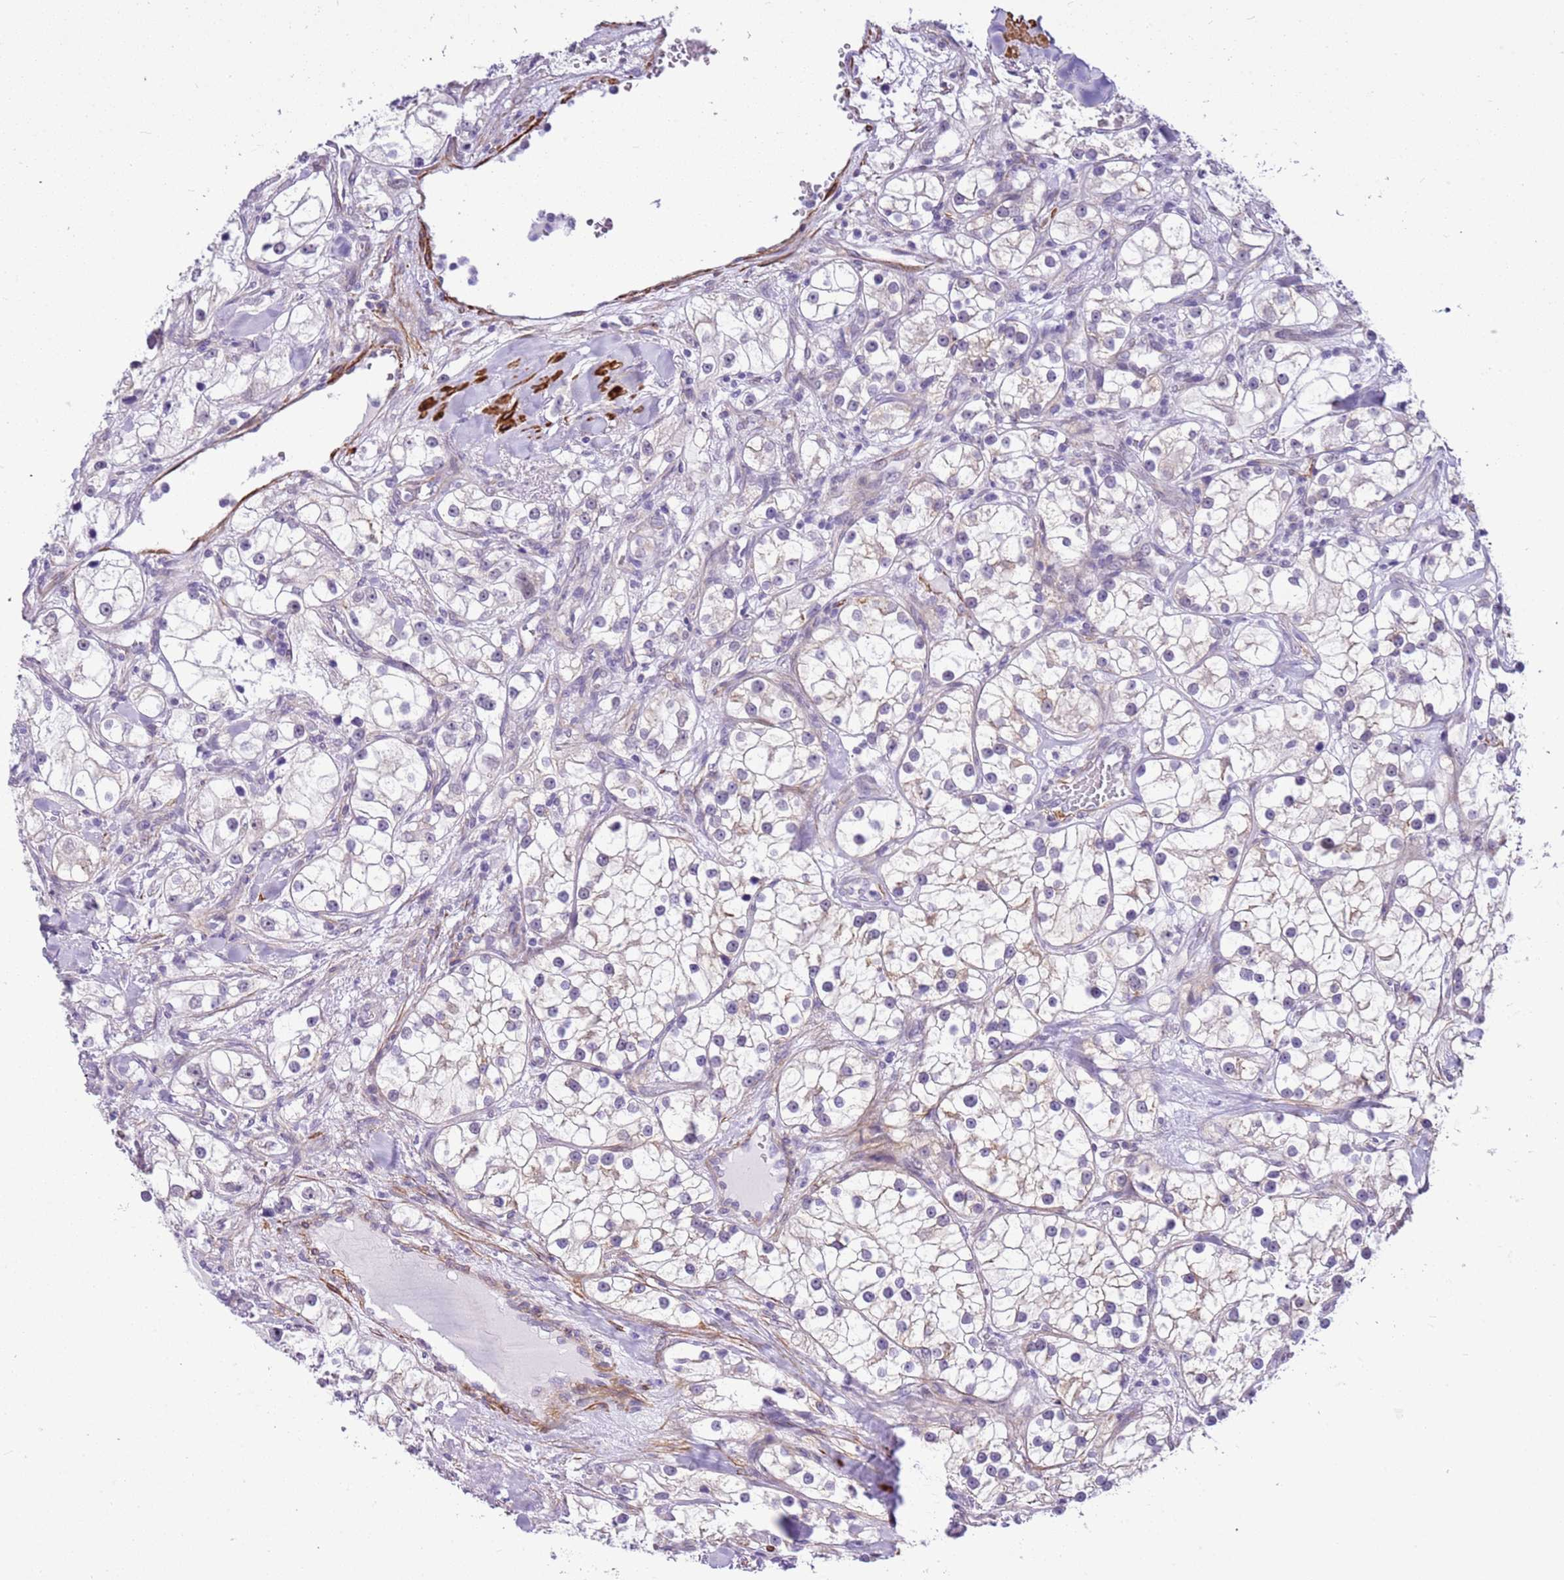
{"staining": {"intensity": "negative", "quantity": "none", "location": "none"}, "tissue": "renal cancer", "cell_type": "Tumor cells", "image_type": "cancer", "snomed": [{"axis": "morphology", "description": "Adenocarcinoma, NOS"}, {"axis": "topography", "description": "Kidney"}], "caption": "High magnification brightfield microscopy of renal cancer (adenocarcinoma) stained with DAB (brown) and counterstained with hematoxylin (blue): tumor cells show no significant expression. (DAB IHC, high magnification).", "gene": "SMIM4", "patient": {"sex": "male", "age": 77}}